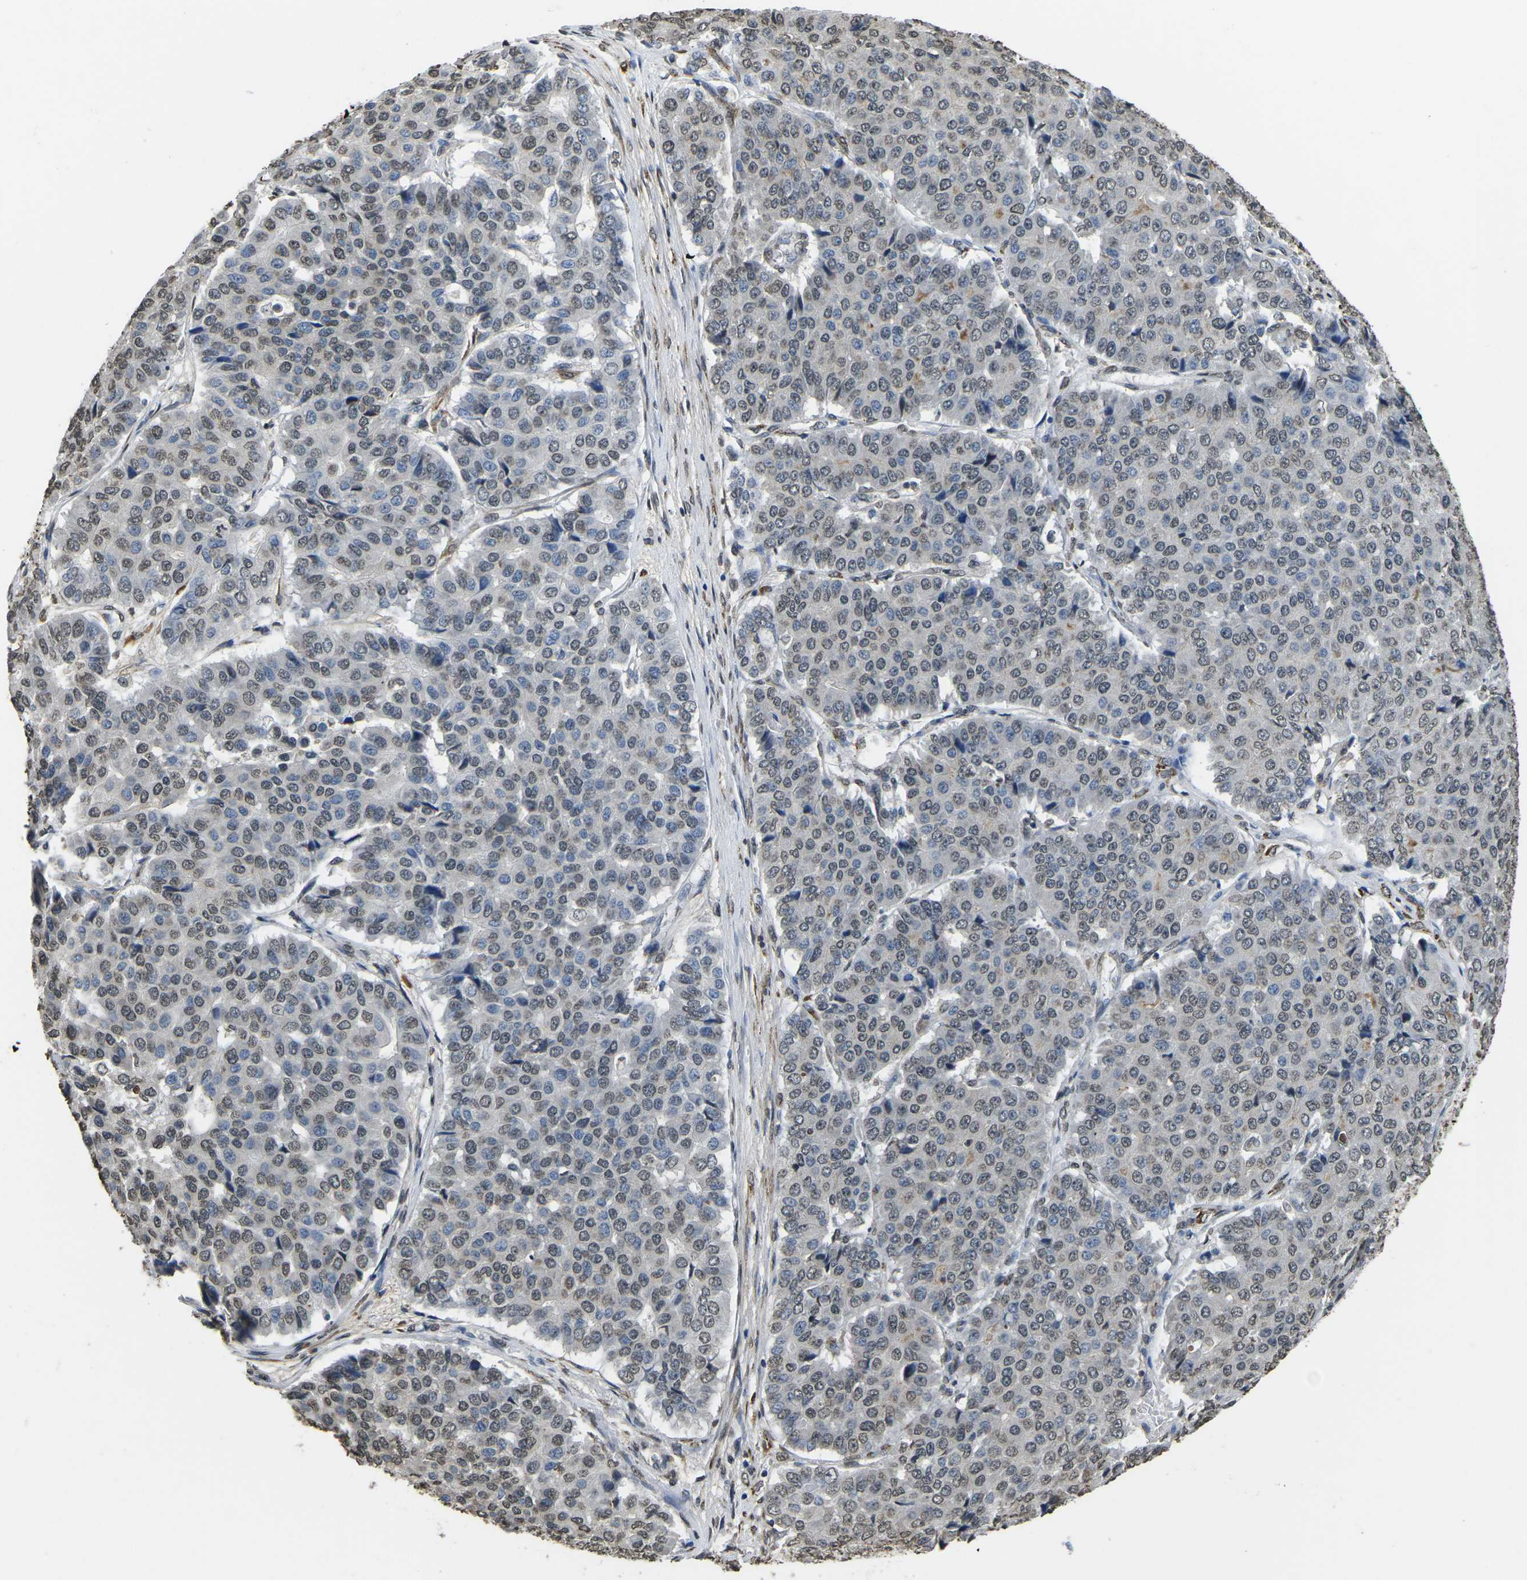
{"staining": {"intensity": "weak", "quantity": "25%-75%", "location": "nuclear"}, "tissue": "pancreatic cancer", "cell_type": "Tumor cells", "image_type": "cancer", "snomed": [{"axis": "morphology", "description": "Adenocarcinoma, NOS"}, {"axis": "topography", "description": "Pancreas"}], "caption": "Immunohistochemistry micrograph of neoplastic tissue: adenocarcinoma (pancreatic) stained using immunohistochemistry (IHC) exhibits low levels of weak protein expression localized specifically in the nuclear of tumor cells, appearing as a nuclear brown color.", "gene": "SCNN1B", "patient": {"sex": "male", "age": 50}}